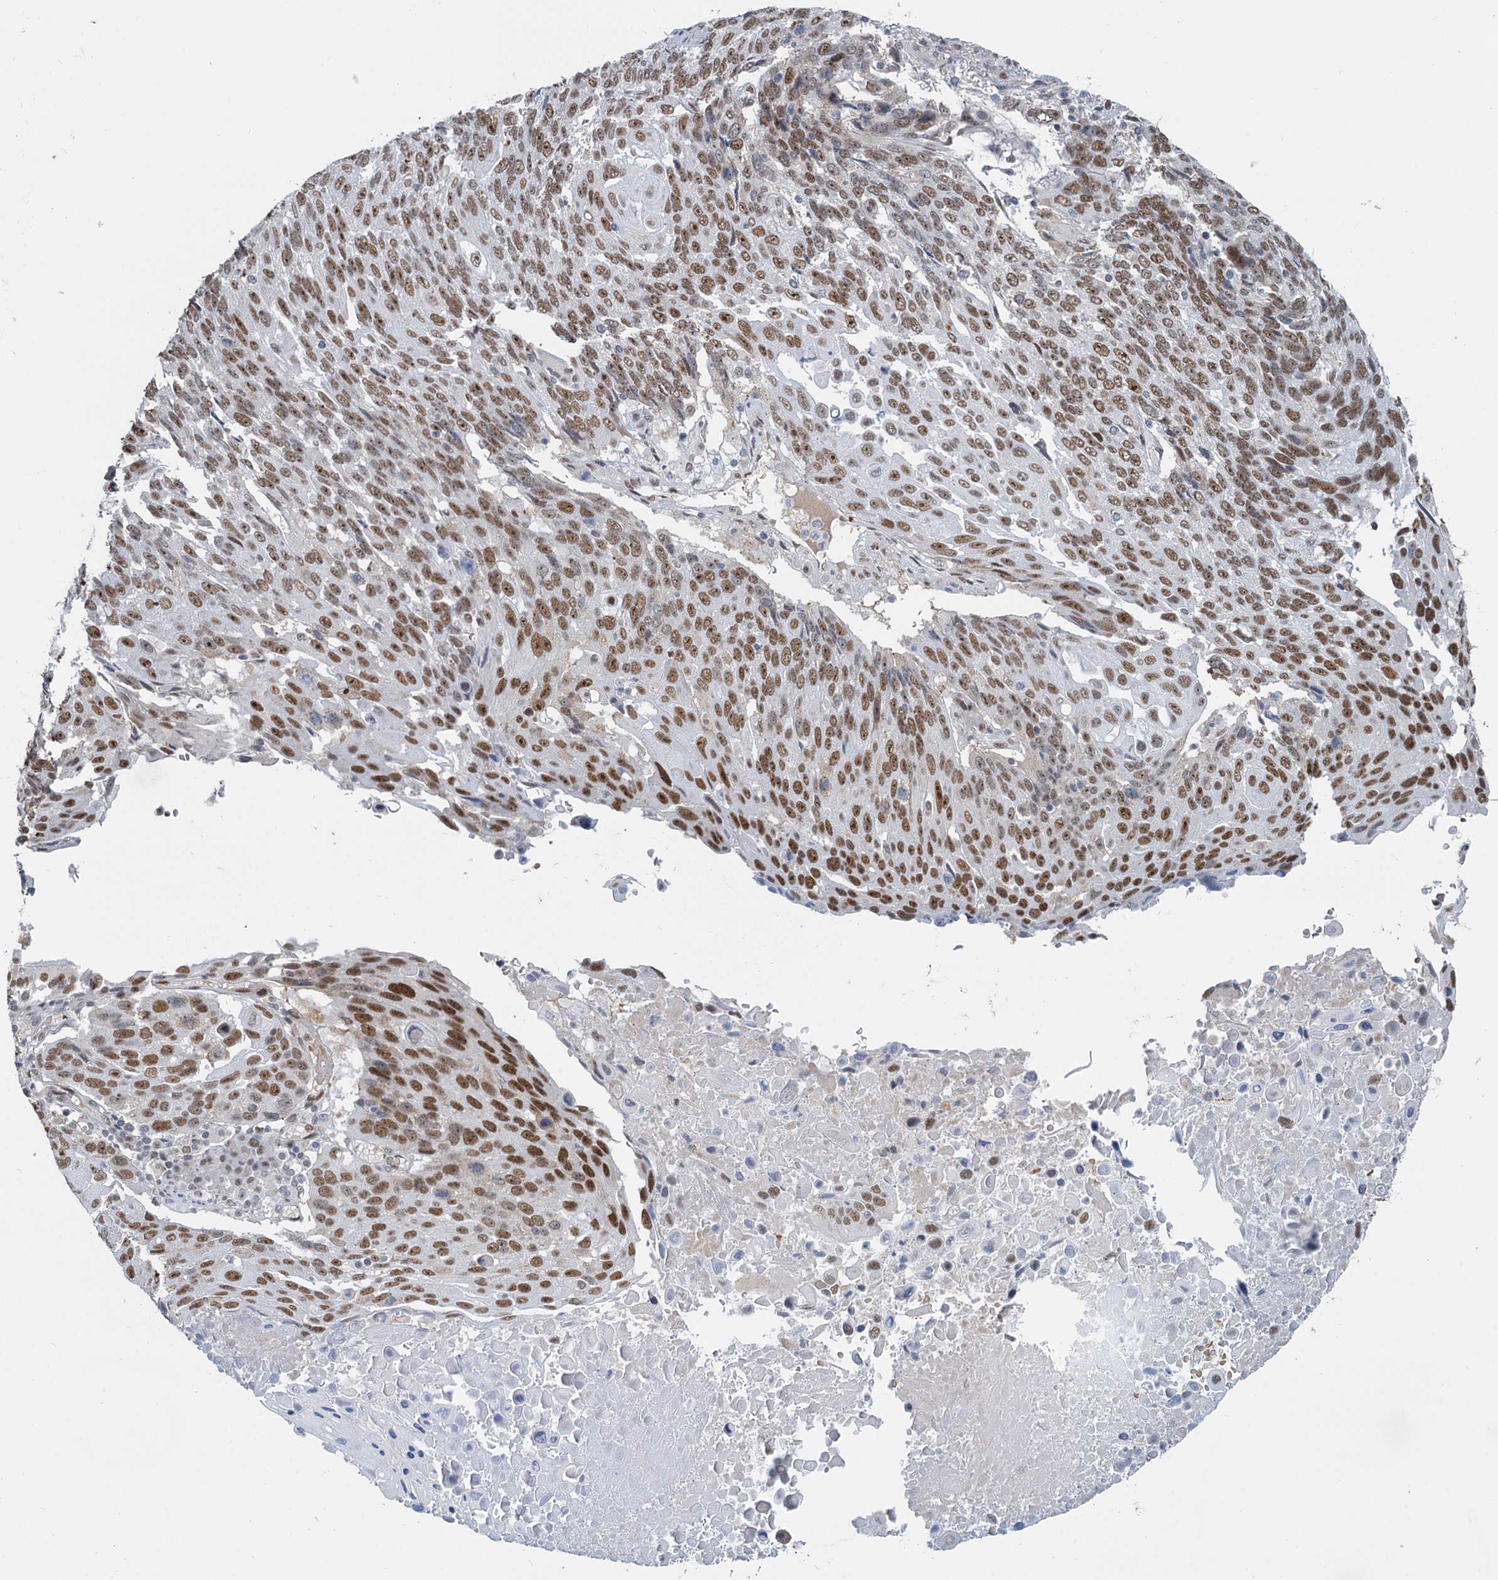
{"staining": {"intensity": "moderate", "quantity": ">75%", "location": "nuclear"}, "tissue": "lung cancer", "cell_type": "Tumor cells", "image_type": "cancer", "snomed": [{"axis": "morphology", "description": "Squamous cell carcinoma, NOS"}, {"axis": "topography", "description": "Lung"}], "caption": "This is an image of immunohistochemistry (IHC) staining of lung cancer, which shows moderate positivity in the nuclear of tumor cells.", "gene": "RPRD1A", "patient": {"sex": "male", "age": 66}}